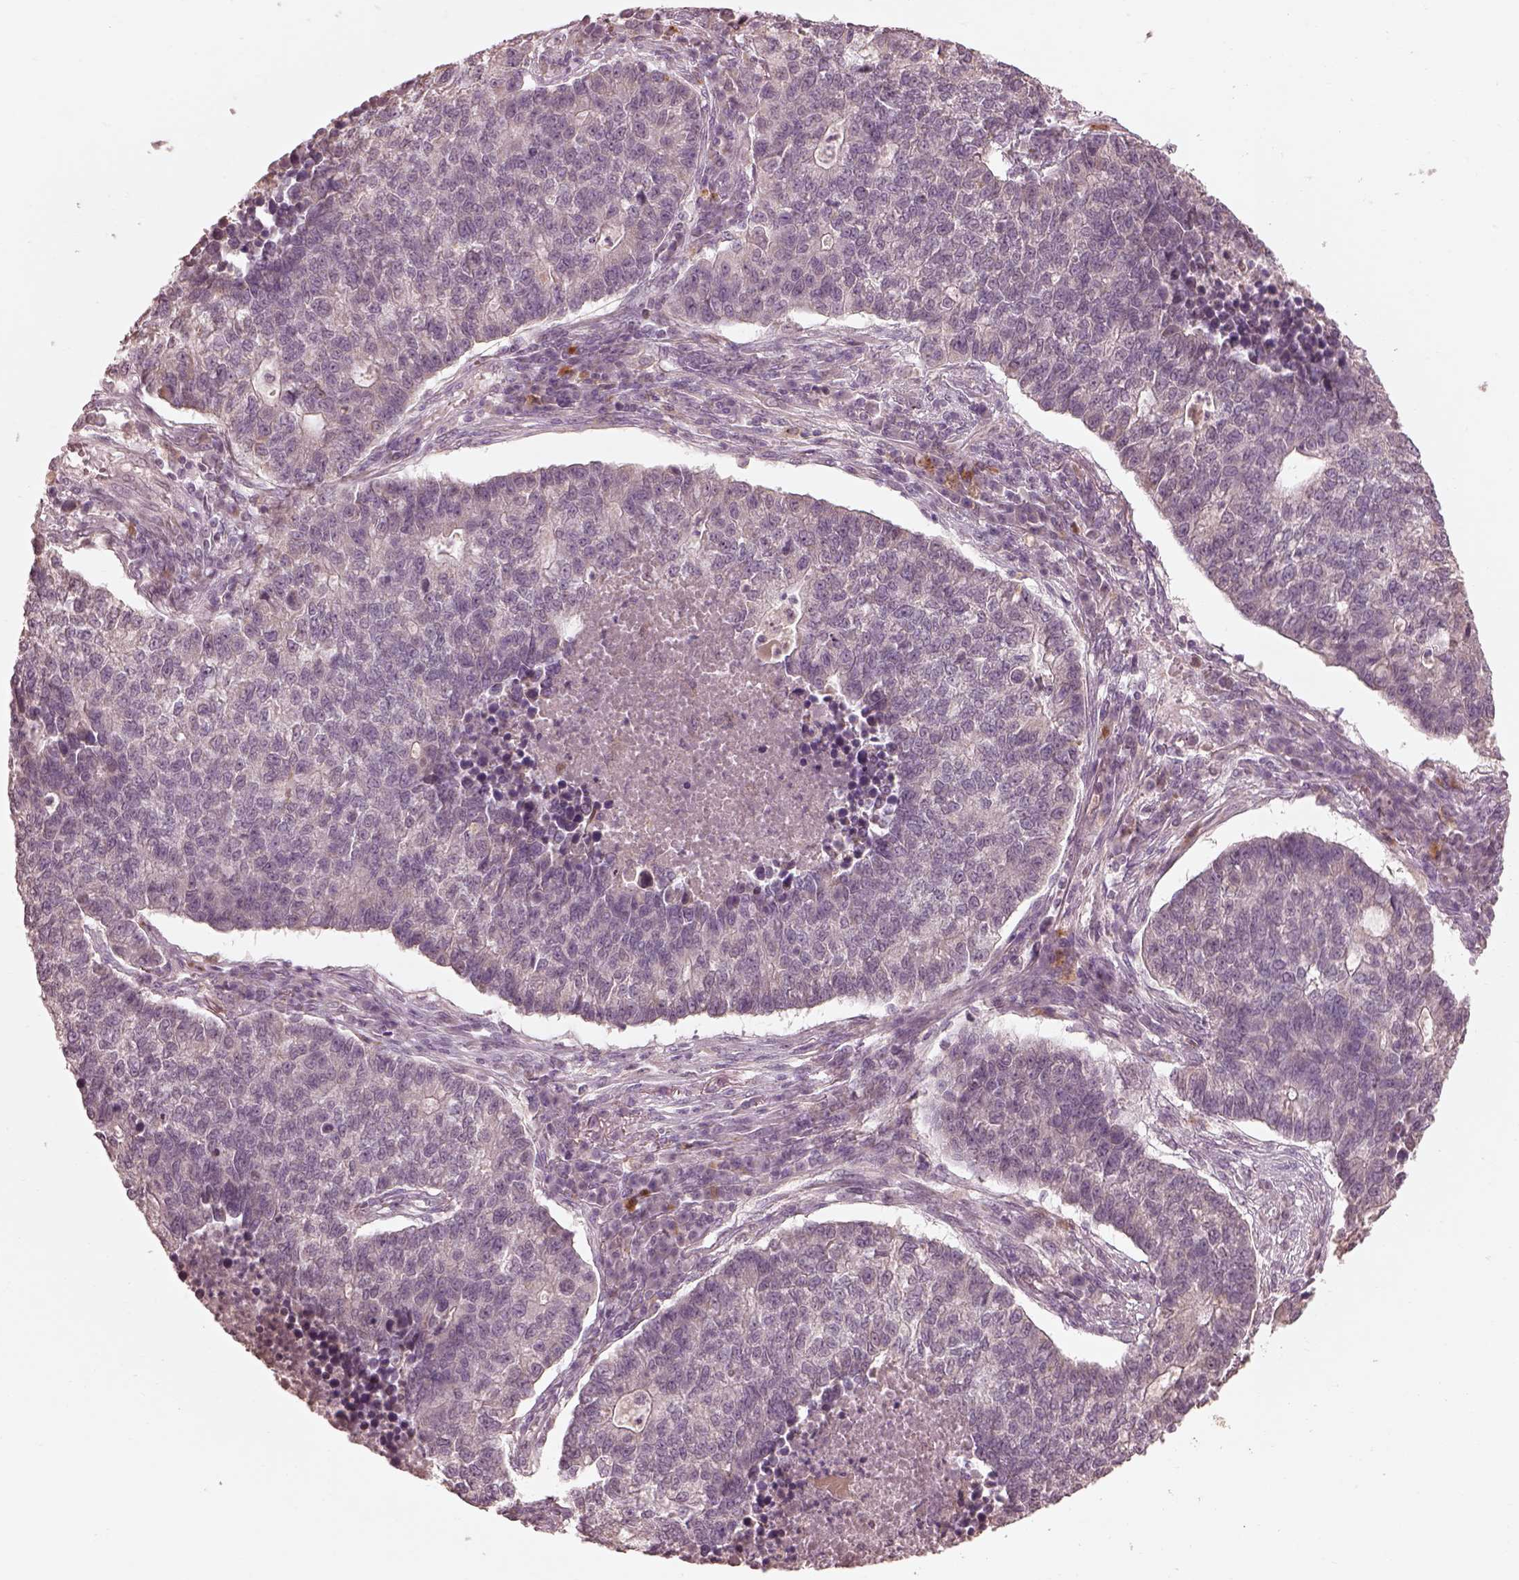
{"staining": {"intensity": "weak", "quantity": "<25%", "location": "cytoplasmic/membranous"}, "tissue": "lung cancer", "cell_type": "Tumor cells", "image_type": "cancer", "snomed": [{"axis": "morphology", "description": "Adenocarcinoma, NOS"}, {"axis": "topography", "description": "Lung"}], "caption": "Lung adenocarcinoma stained for a protein using IHC exhibits no staining tumor cells.", "gene": "SLC25A46", "patient": {"sex": "male", "age": 57}}